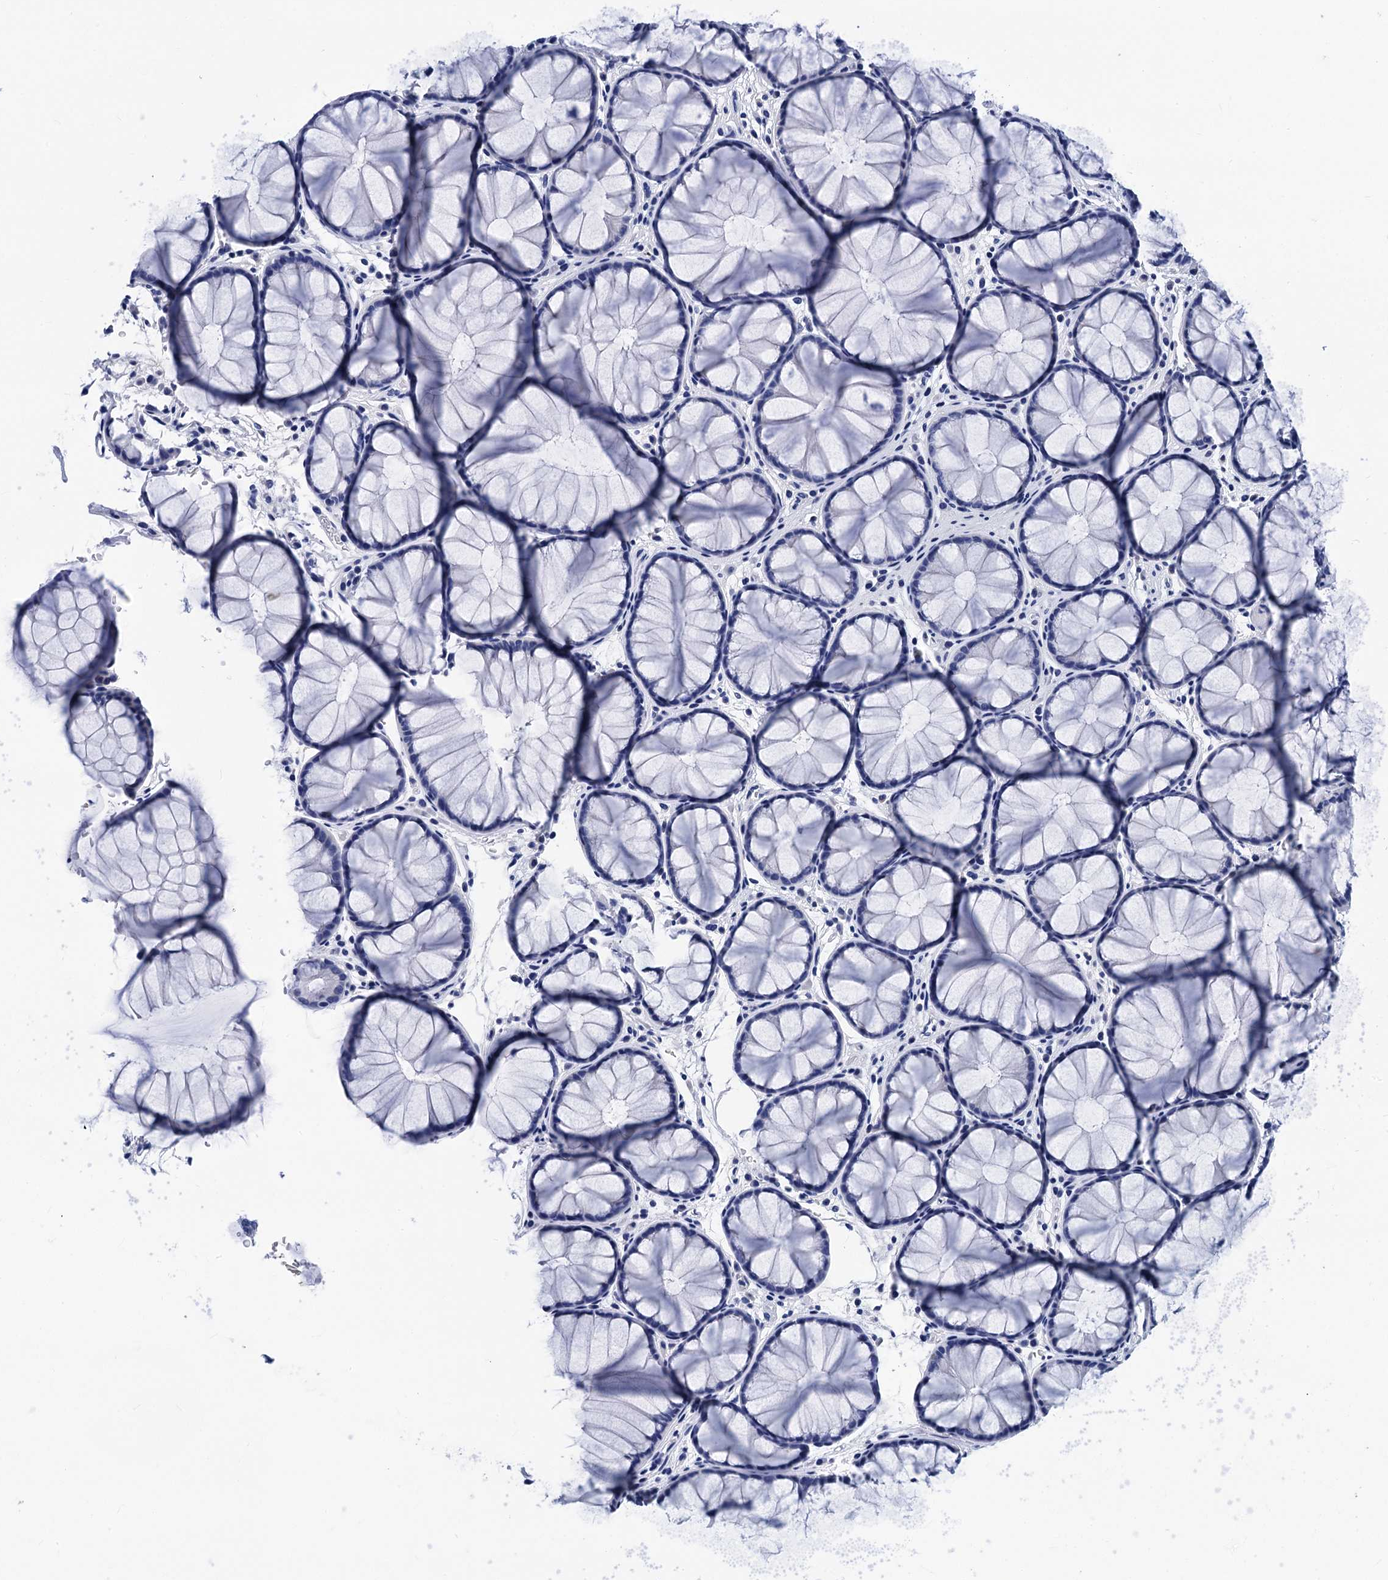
{"staining": {"intensity": "negative", "quantity": "none", "location": "none"}, "tissue": "colon", "cell_type": "Endothelial cells", "image_type": "normal", "snomed": [{"axis": "morphology", "description": "Normal tissue, NOS"}, {"axis": "topography", "description": "Colon"}], "caption": "This is an immunohistochemistry photomicrograph of unremarkable colon. There is no expression in endothelial cells.", "gene": "MYBPC3", "patient": {"sex": "female", "age": 82}}